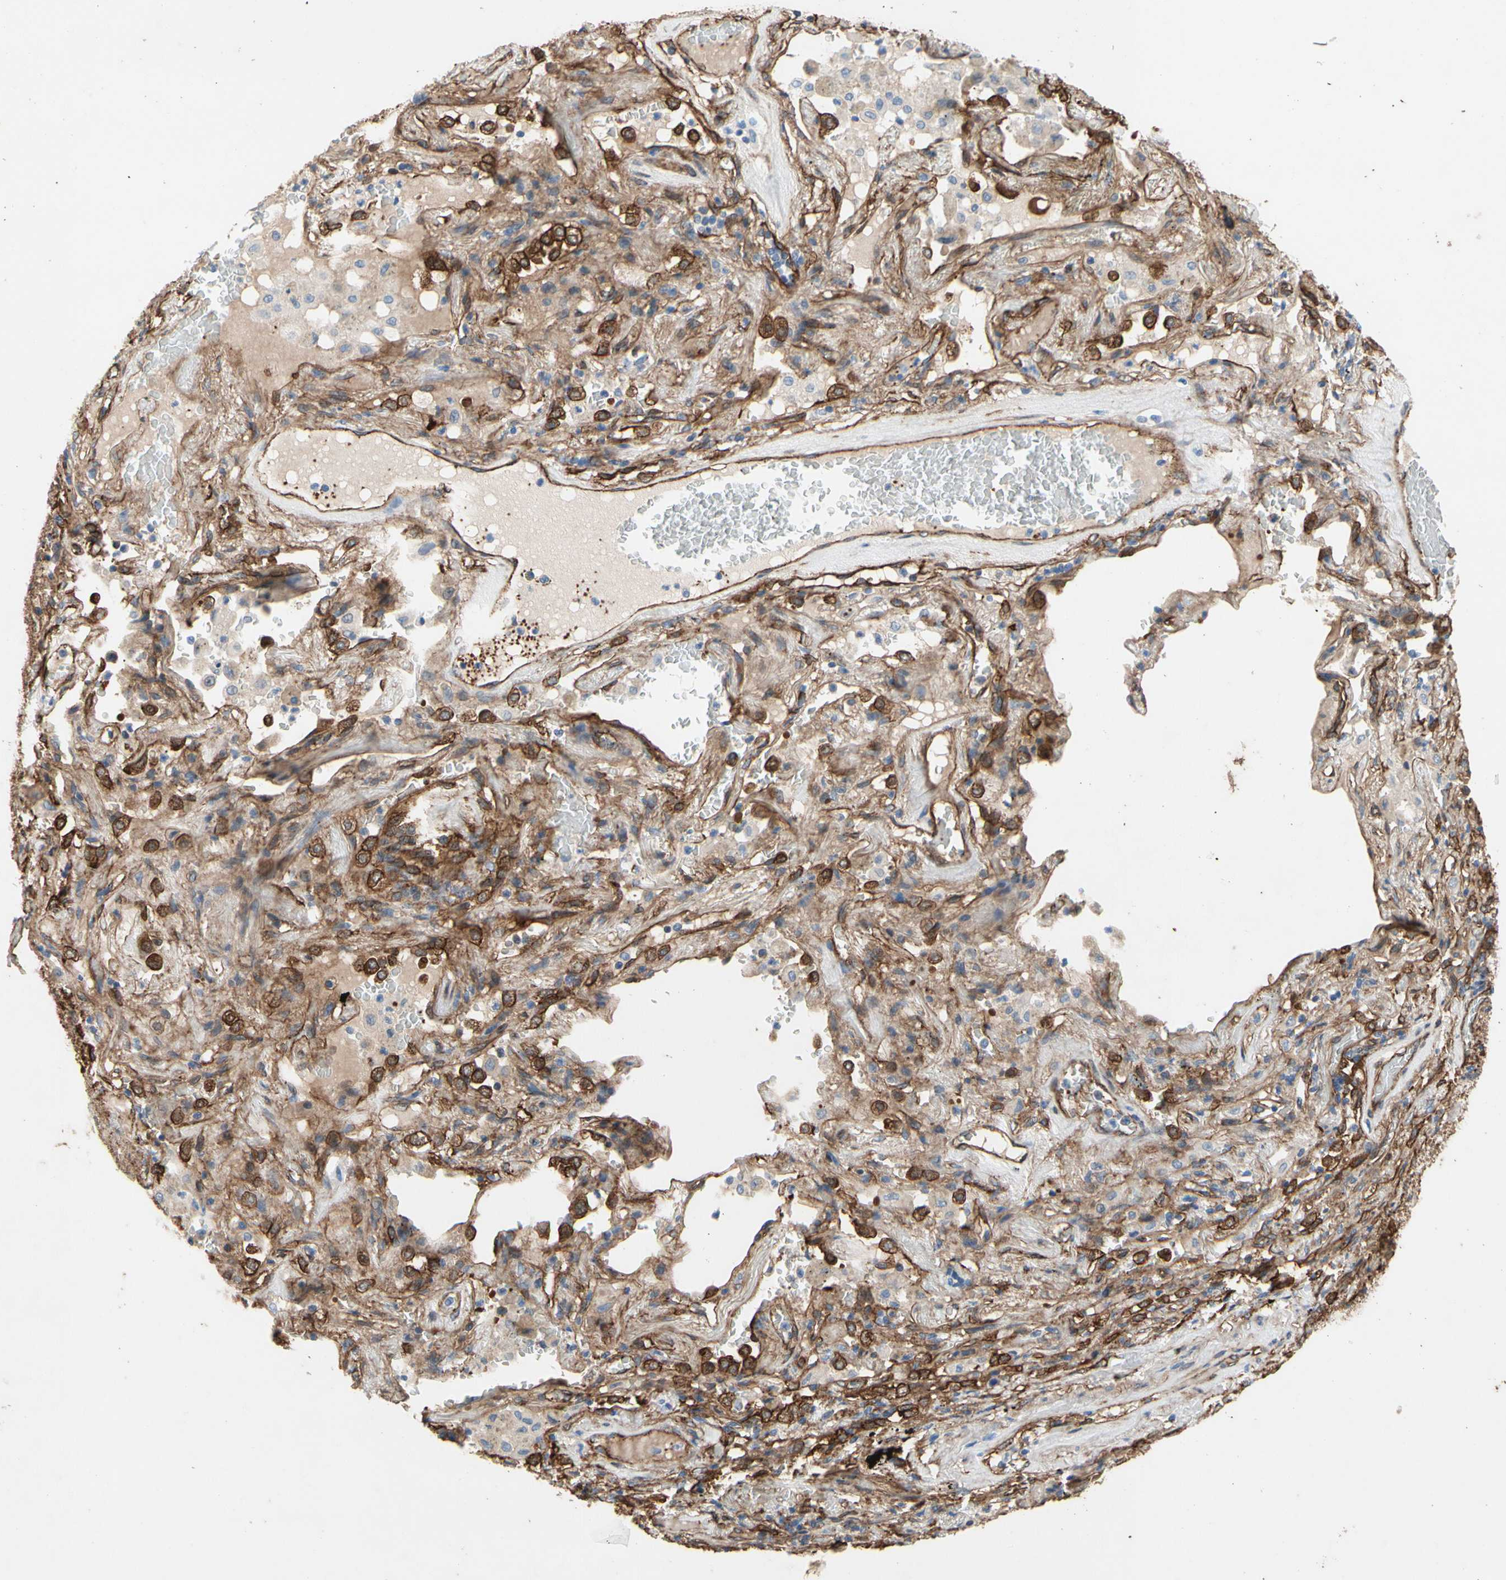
{"staining": {"intensity": "moderate", "quantity": ">75%", "location": "cytoplasmic/membranous"}, "tissue": "lung cancer", "cell_type": "Tumor cells", "image_type": "cancer", "snomed": [{"axis": "morphology", "description": "Squamous cell carcinoma, NOS"}, {"axis": "topography", "description": "Lung"}], "caption": "High-magnification brightfield microscopy of lung cancer (squamous cell carcinoma) stained with DAB (brown) and counterstained with hematoxylin (blue). tumor cells exhibit moderate cytoplasmic/membranous expression is seen in approximately>75% of cells.", "gene": "CTTNBP2", "patient": {"sex": "male", "age": 57}}